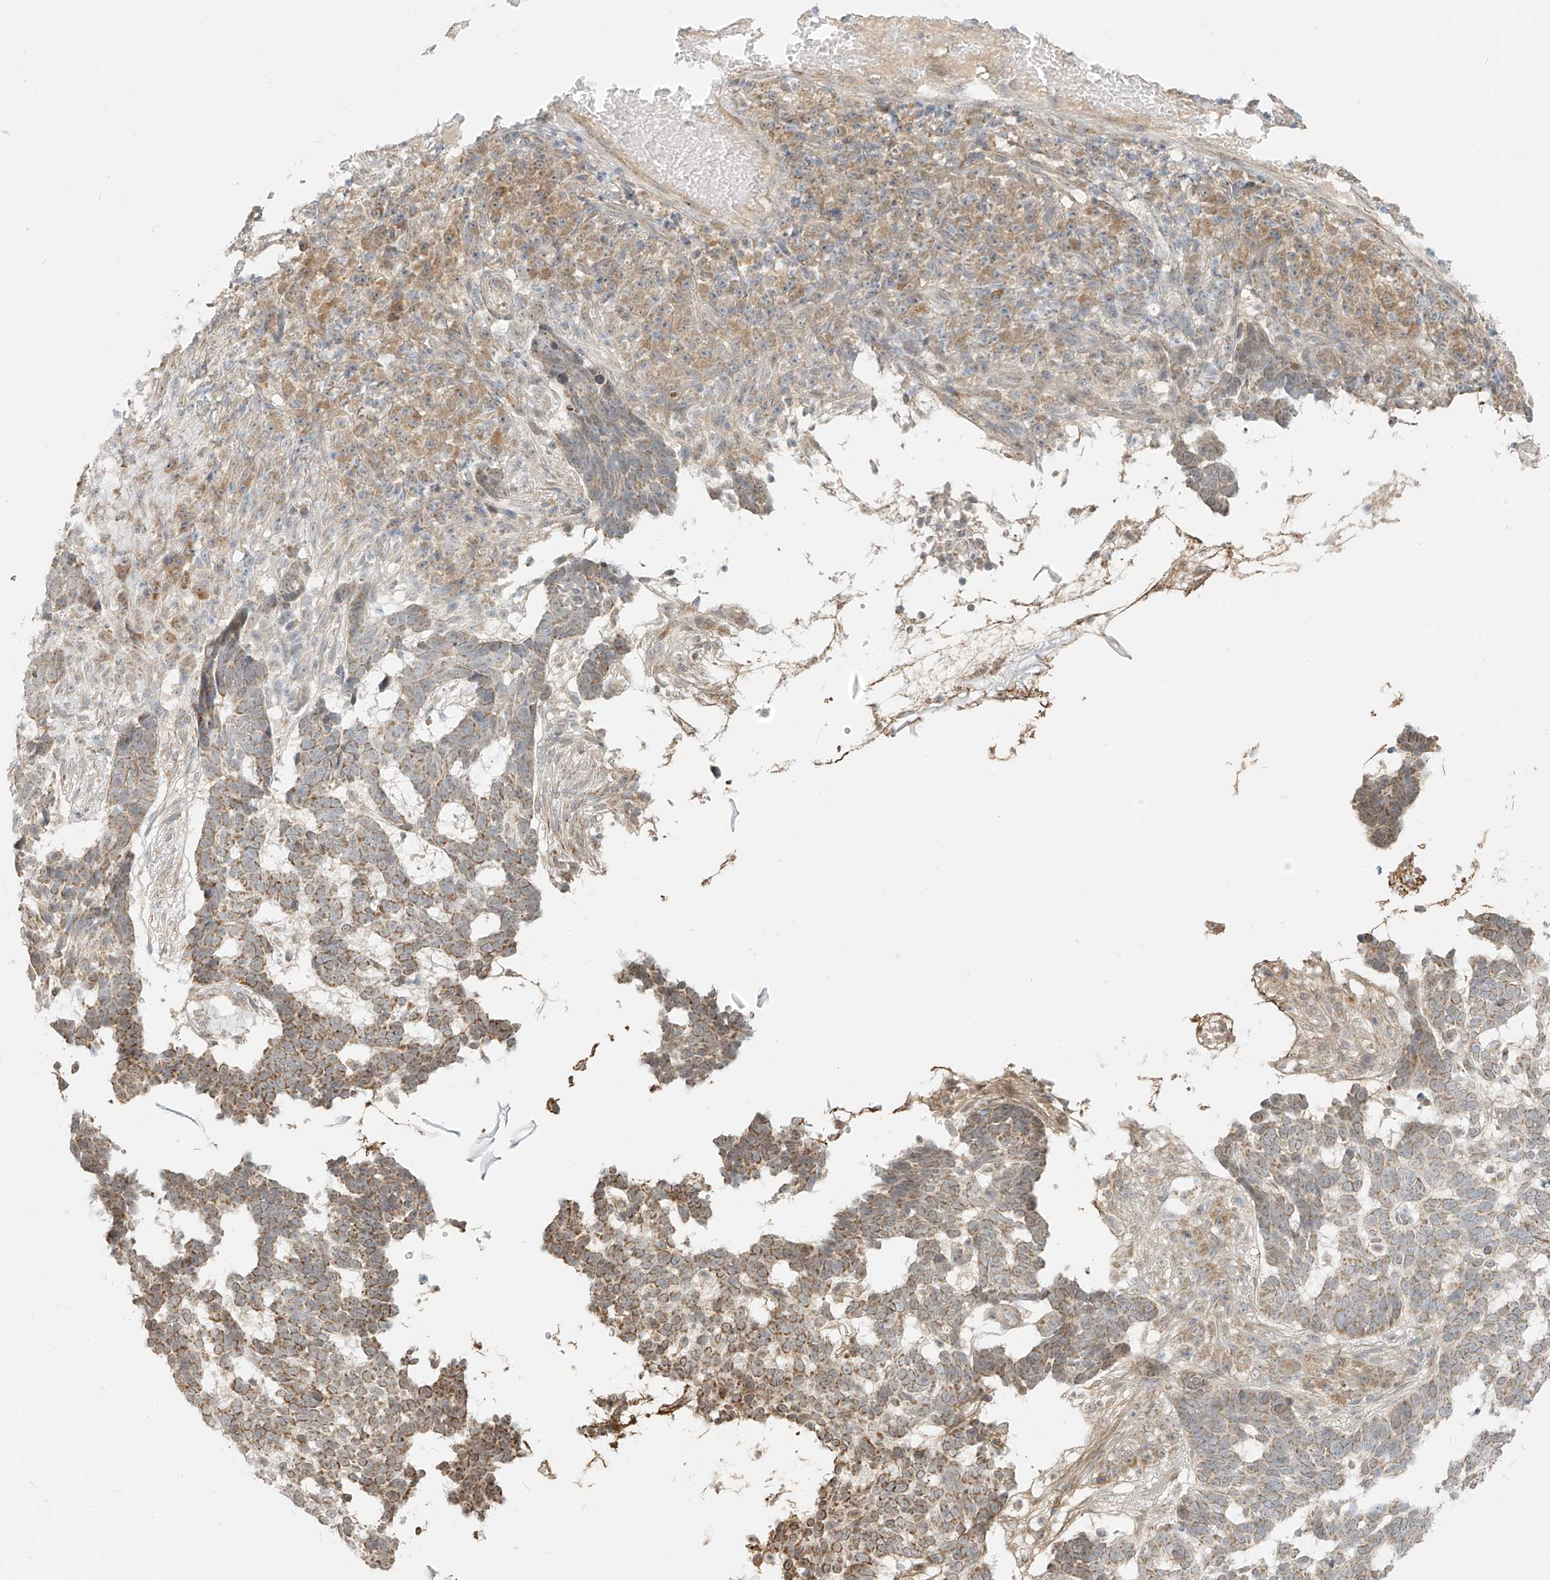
{"staining": {"intensity": "moderate", "quantity": "25%-75%", "location": "cytoplasmic/membranous"}, "tissue": "skin cancer", "cell_type": "Tumor cells", "image_type": "cancer", "snomed": [{"axis": "morphology", "description": "Basal cell carcinoma"}, {"axis": "topography", "description": "Skin"}], "caption": "Approximately 25%-75% of tumor cells in human basal cell carcinoma (skin) reveal moderate cytoplasmic/membranous protein expression as visualized by brown immunohistochemical staining.", "gene": "UST", "patient": {"sex": "male", "age": 85}}